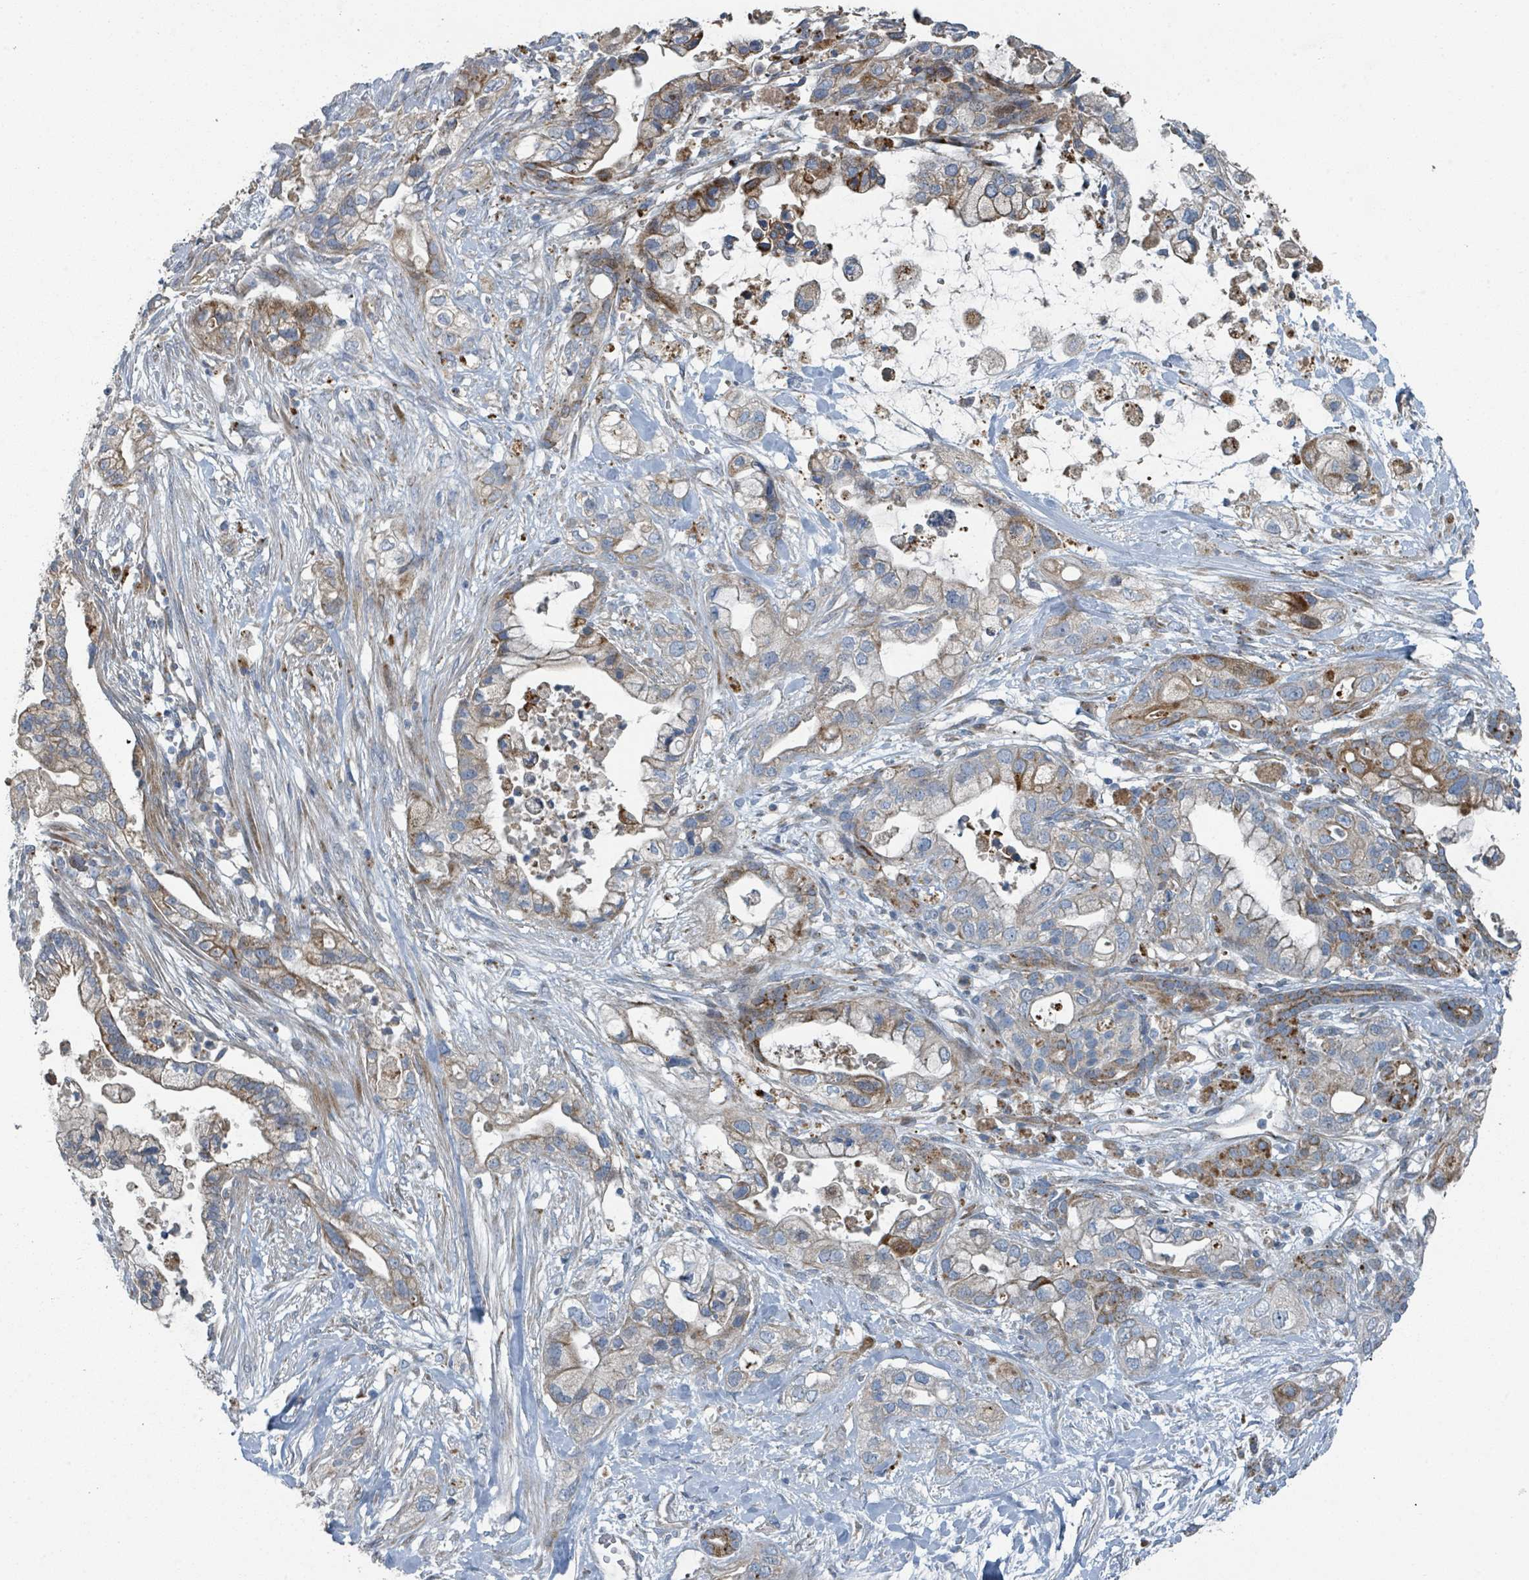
{"staining": {"intensity": "moderate", "quantity": ">75%", "location": "cytoplasmic/membranous"}, "tissue": "pancreatic cancer", "cell_type": "Tumor cells", "image_type": "cancer", "snomed": [{"axis": "morphology", "description": "Adenocarcinoma, NOS"}, {"axis": "topography", "description": "Pancreas"}], "caption": "Moderate cytoplasmic/membranous protein expression is identified in approximately >75% of tumor cells in pancreatic adenocarcinoma.", "gene": "DIPK2A", "patient": {"sex": "male", "age": 44}}